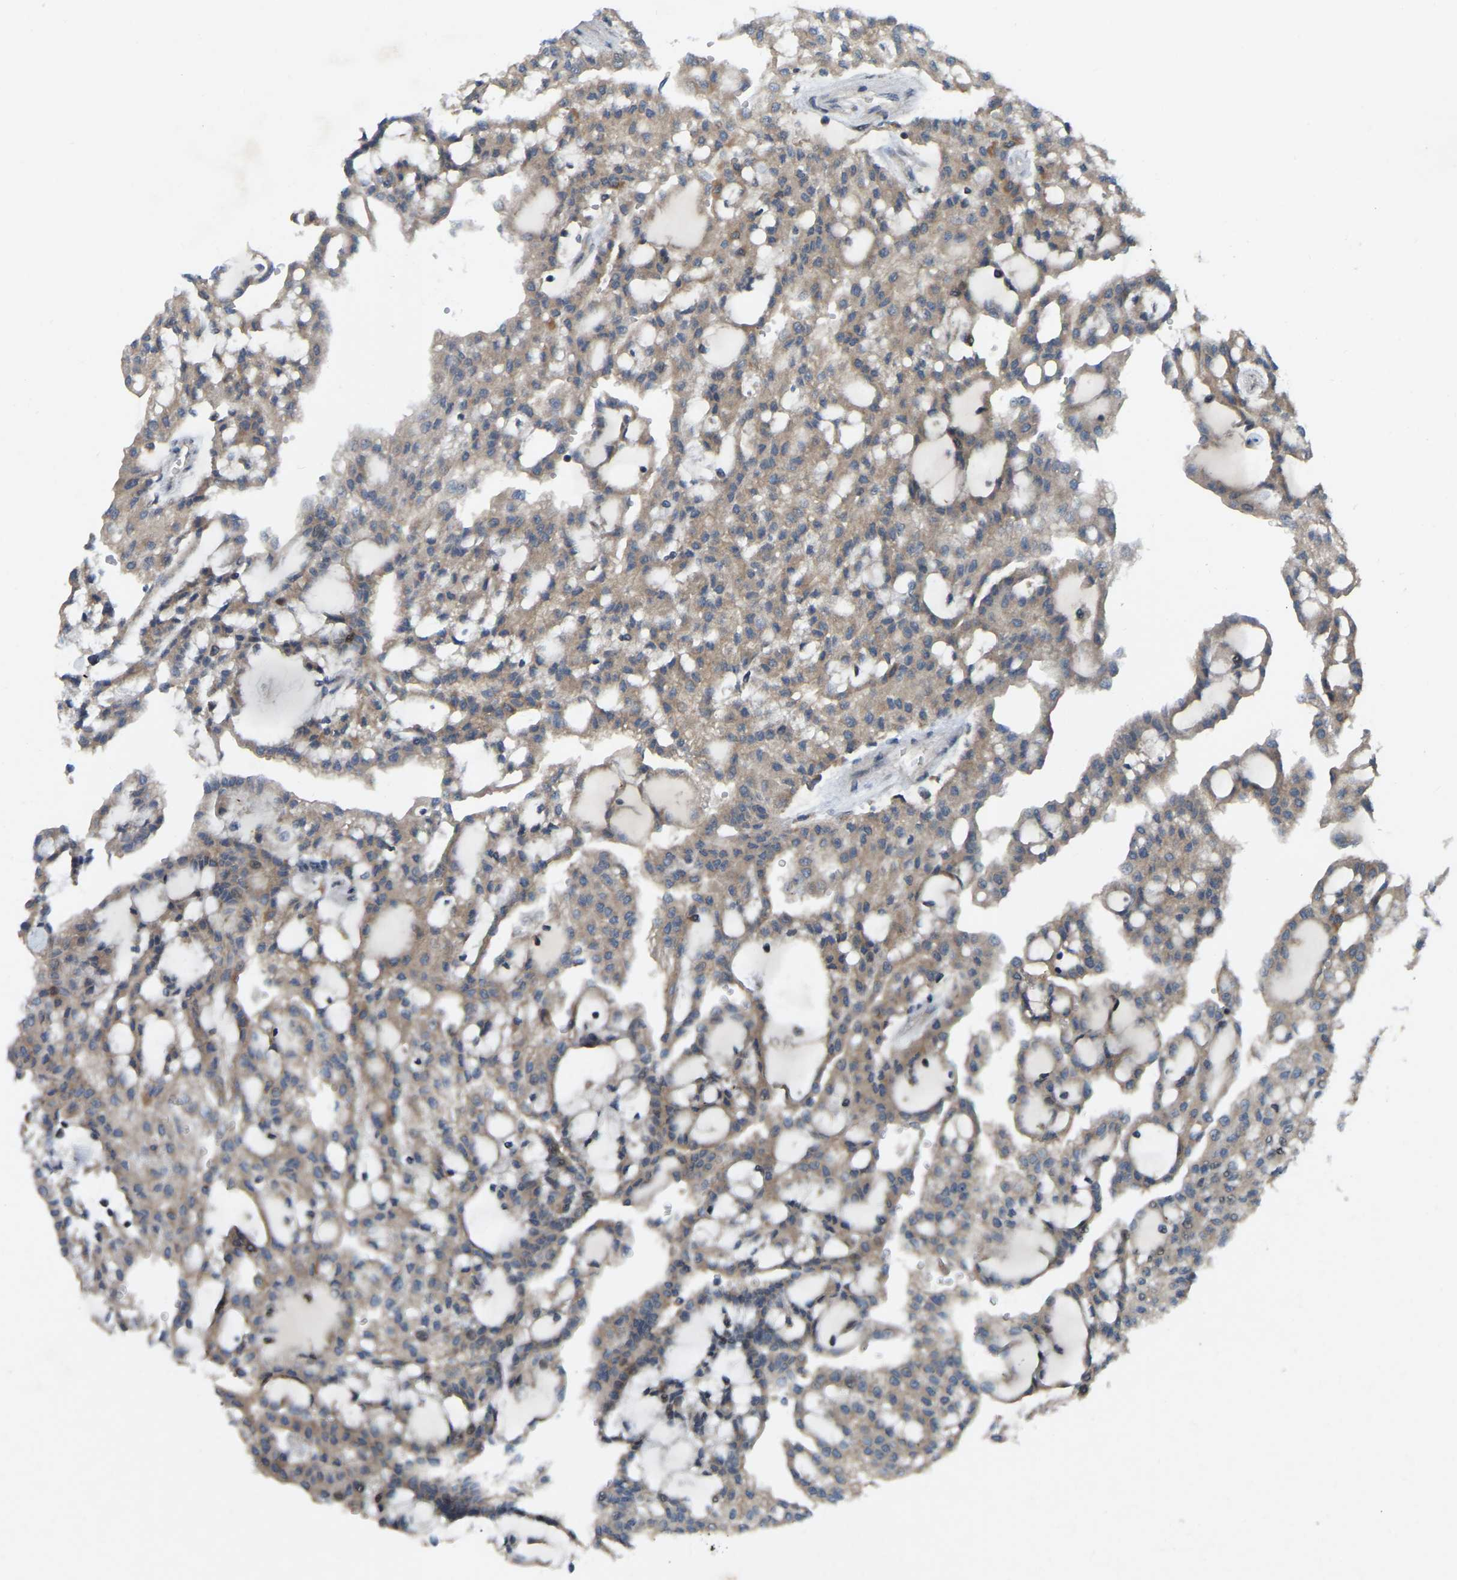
{"staining": {"intensity": "moderate", "quantity": ">75%", "location": "cytoplasmic/membranous"}, "tissue": "renal cancer", "cell_type": "Tumor cells", "image_type": "cancer", "snomed": [{"axis": "morphology", "description": "Adenocarcinoma, NOS"}, {"axis": "topography", "description": "Kidney"}], "caption": "IHC (DAB) staining of human adenocarcinoma (renal) reveals moderate cytoplasmic/membranous protein expression in about >75% of tumor cells. (DAB (3,3'-diaminobenzidine) IHC with brightfield microscopy, high magnification).", "gene": "PARL", "patient": {"sex": "male", "age": 63}}